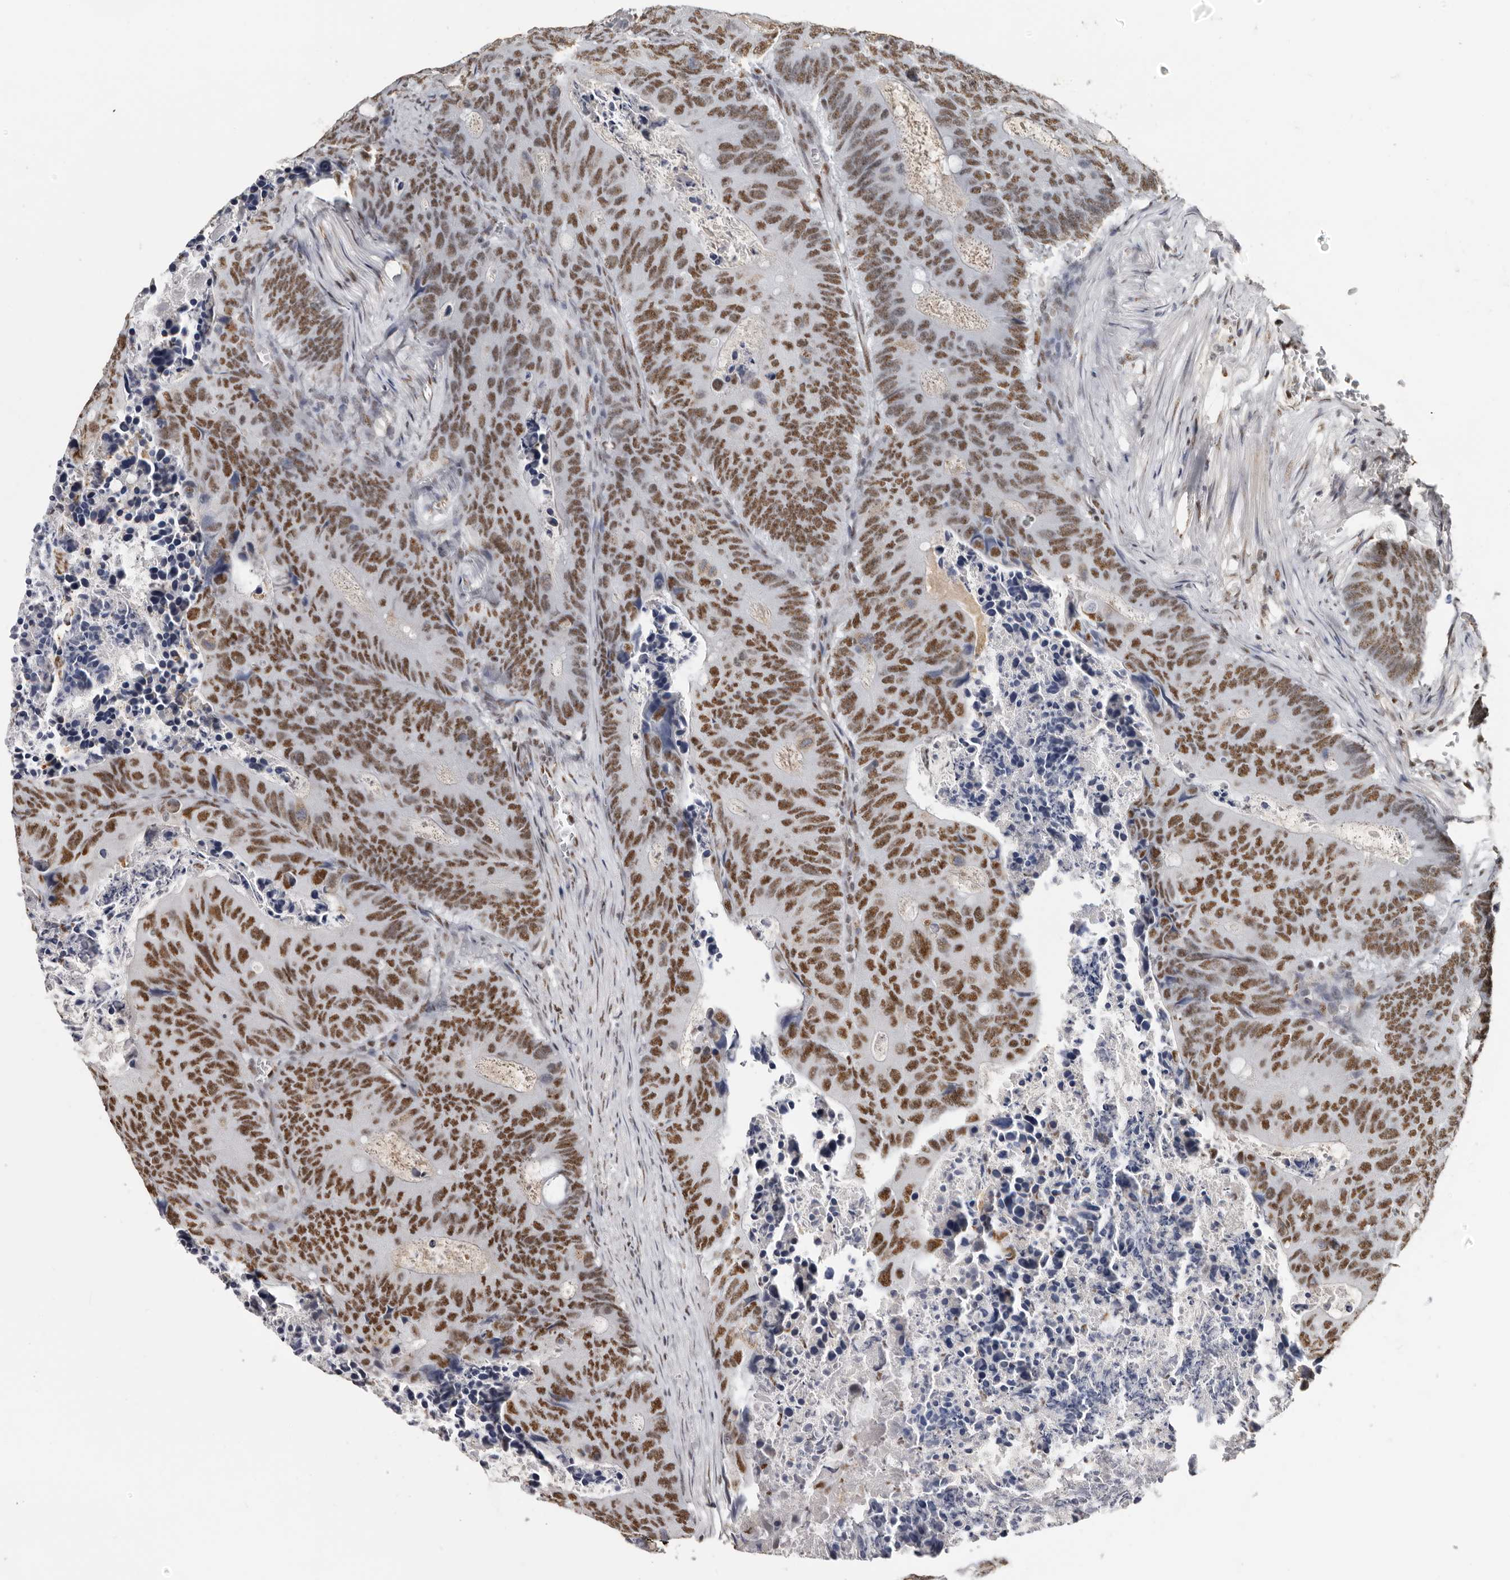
{"staining": {"intensity": "moderate", "quantity": ">75%", "location": "nuclear"}, "tissue": "colorectal cancer", "cell_type": "Tumor cells", "image_type": "cancer", "snomed": [{"axis": "morphology", "description": "Adenocarcinoma, NOS"}, {"axis": "topography", "description": "Colon"}], "caption": "Human colorectal cancer (adenocarcinoma) stained with a protein marker displays moderate staining in tumor cells.", "gene": "SCAF4", "patient": {"sex": "male", "age": 87}}